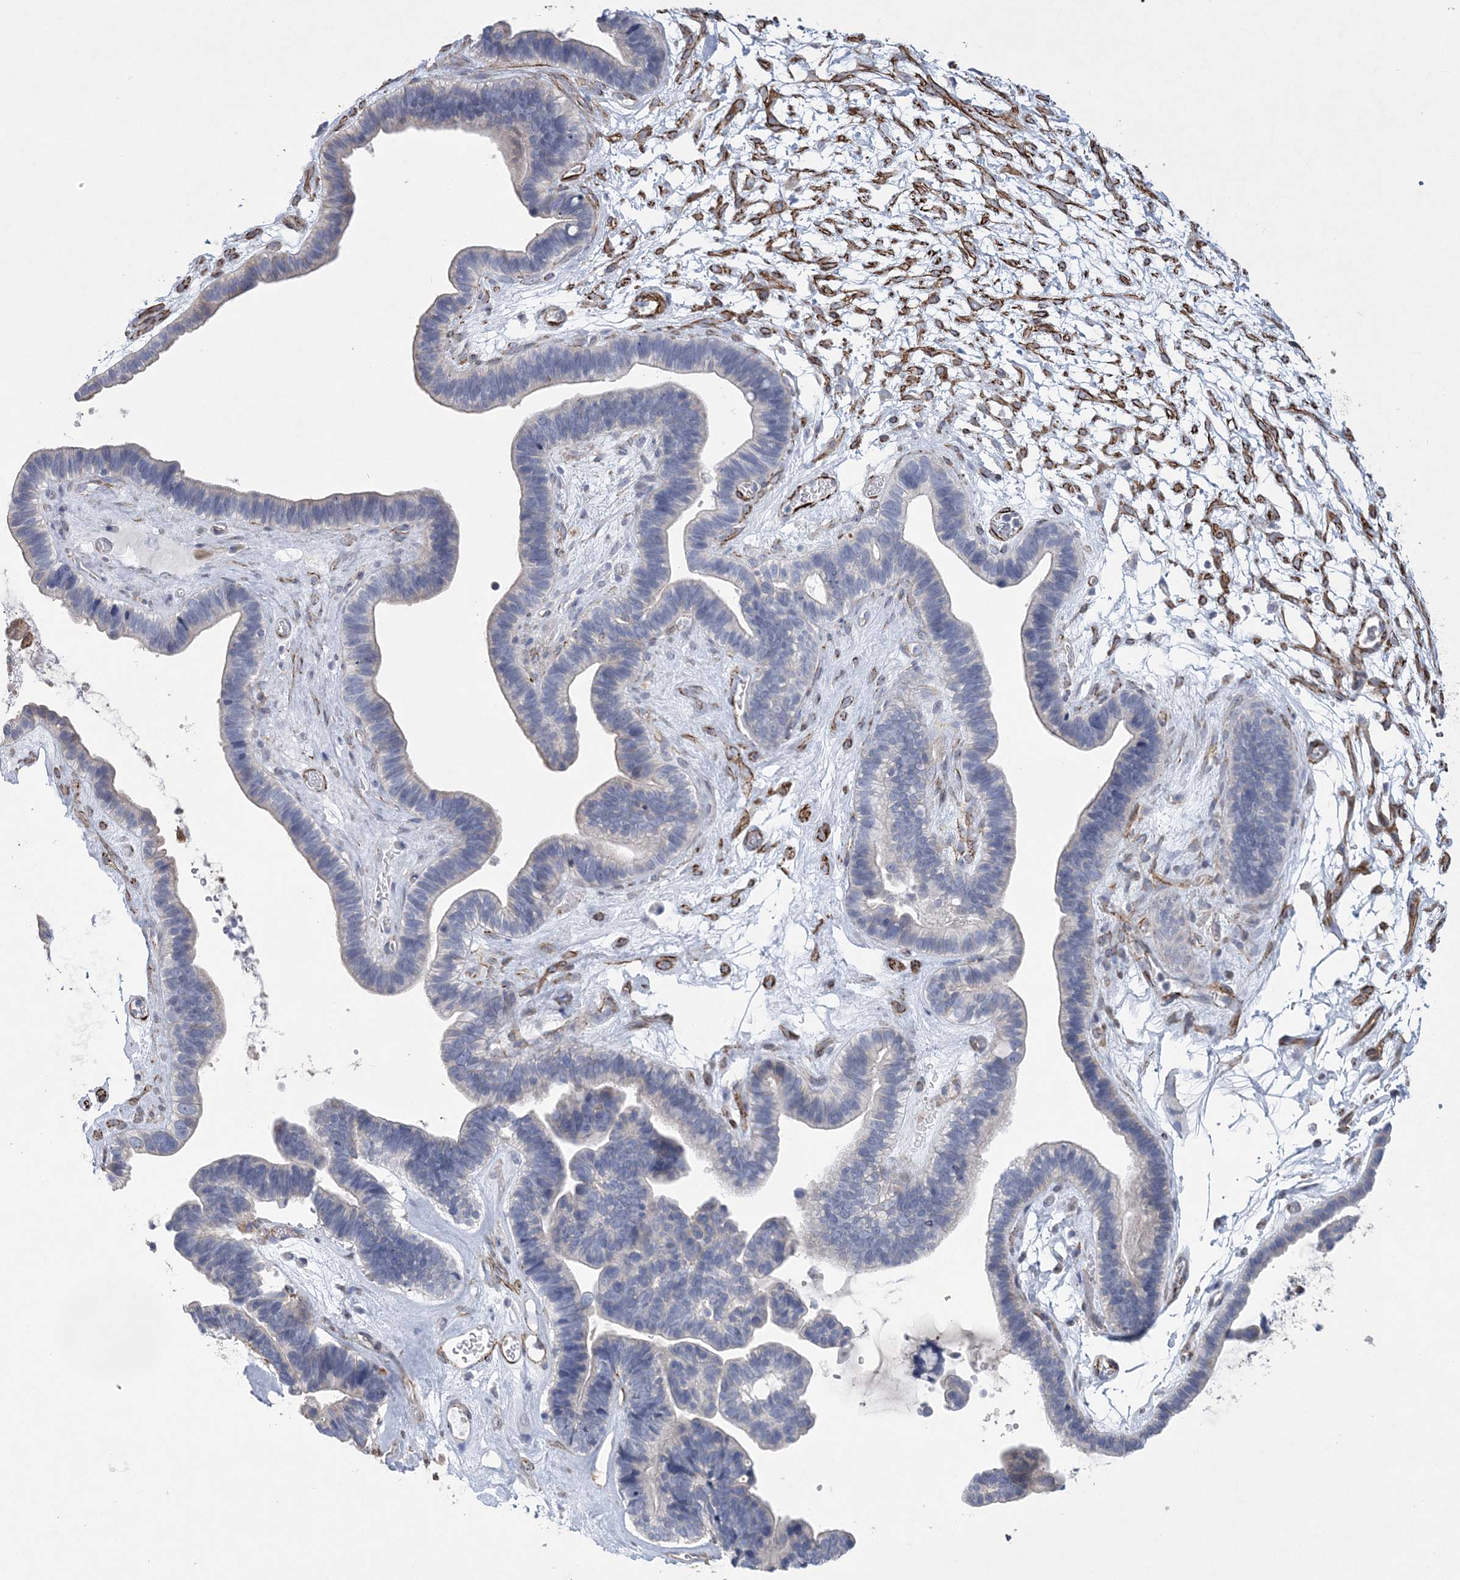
{"staining": {"intensity": "negative", "quantity": "none", "location": "none"}, "tissue": "ovarian cancer", "cell_type": "Tumor cells", "image_type": "cancer", "snomed": [{"axis": "morphology", "description": "Cystadenocarcinoma, serous, NOS"}, {"axis": "topography", "description": "Ovary"}], "caption": "DAB (3,3'-diaminobenzidine) immunohistochemical staining of human ovarian cancer (serous cystadenocarcinoma) displays no significant staining in tumor cells.", "gene": "ARSJ", "patient": {"sex": "female", "age": 56}}